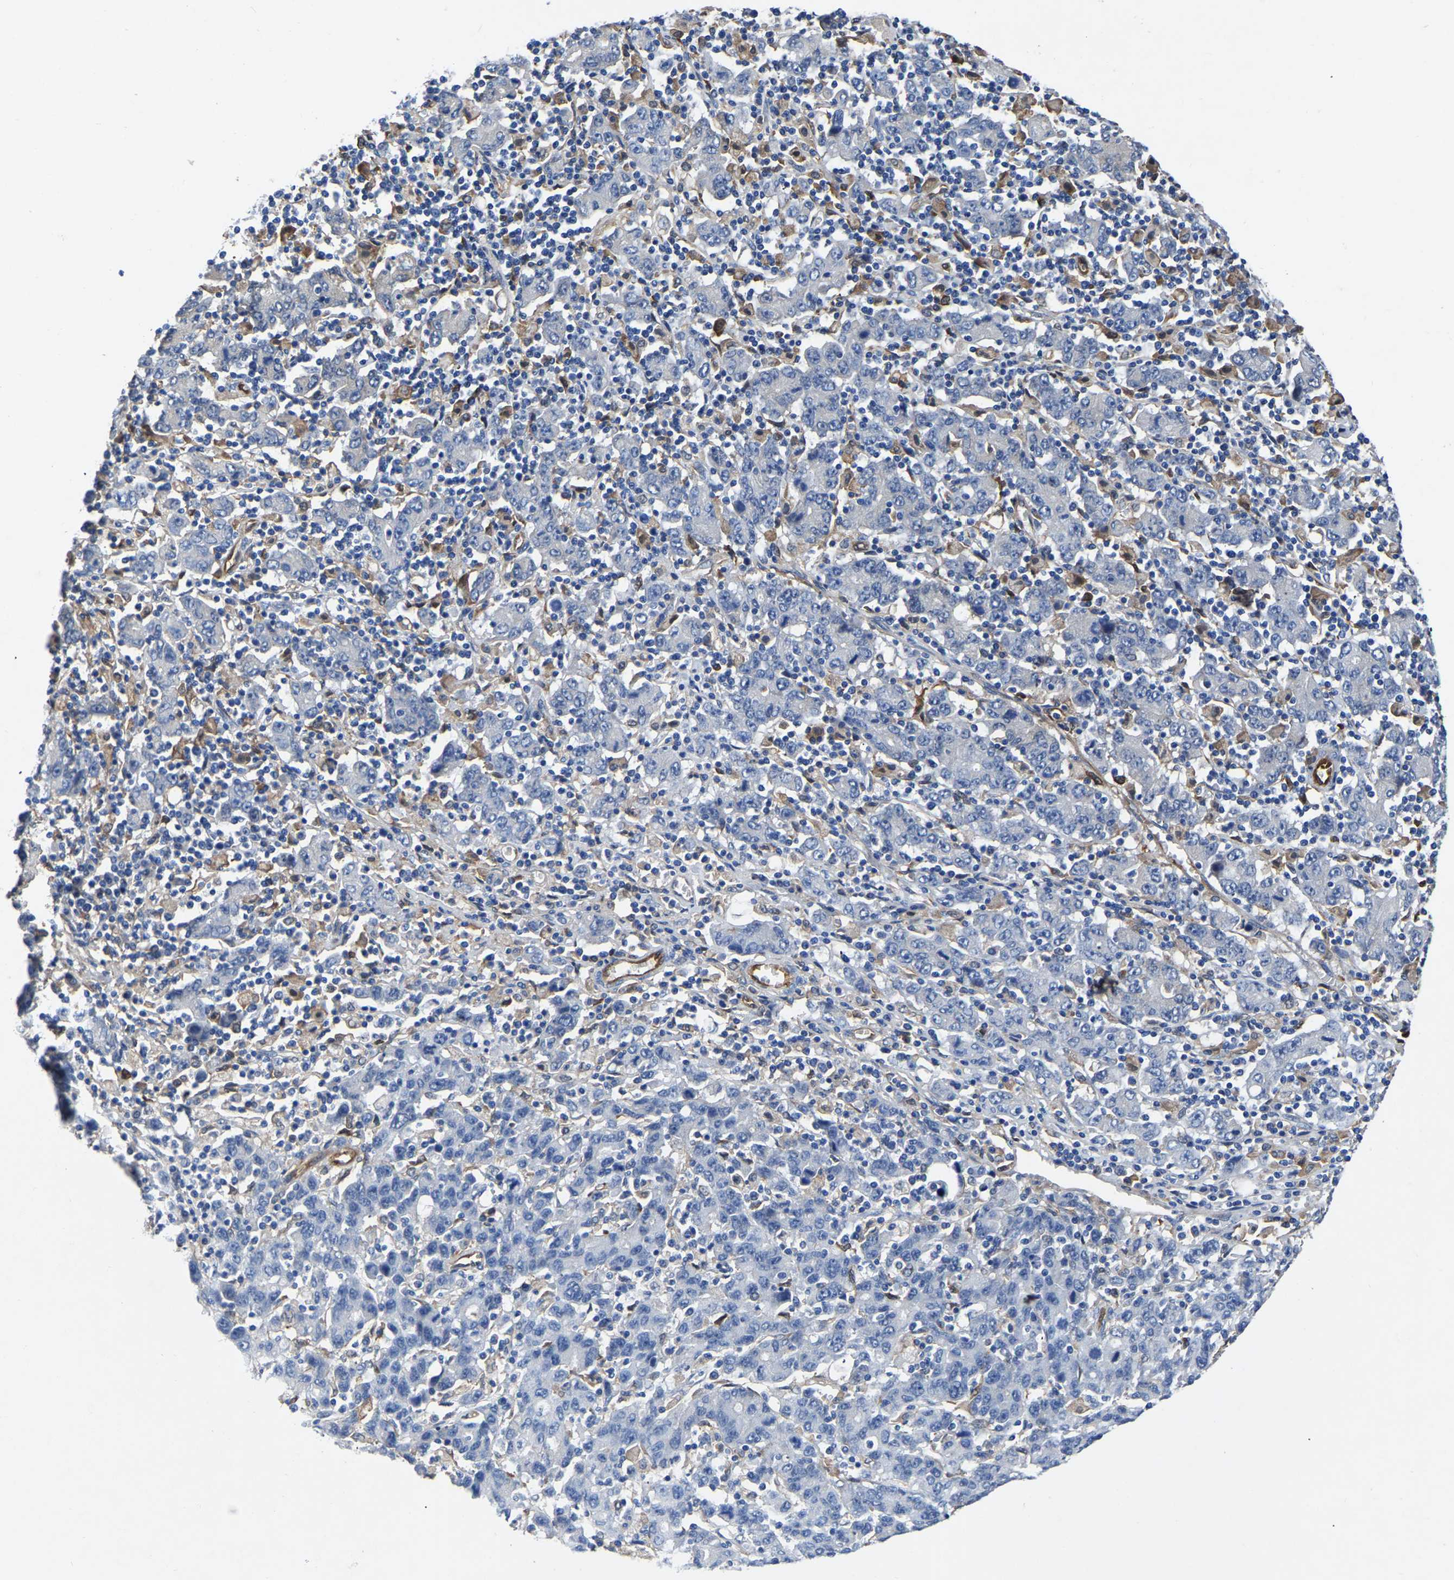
{"staining": {"intensity": "negative", "quantity": "none", "location": "none"}, "tissue": "stomach cancer", "cell_type": "Tumor cells", "image_type": "cancer", "snomed": [{"axis": "morphology", "description": "Adenocarcinoma, NOS"}, {"axis": "topography", "description": "Stomach, upper"}], "caption": "Immunohistochemistry histopathology image of adenocarcinoma (stomach) stained for a protein (brown), which demonstrates no expression in tumor cells.", "gene": "ATG2B", "patient": {"sex": "male", "age": 69}}